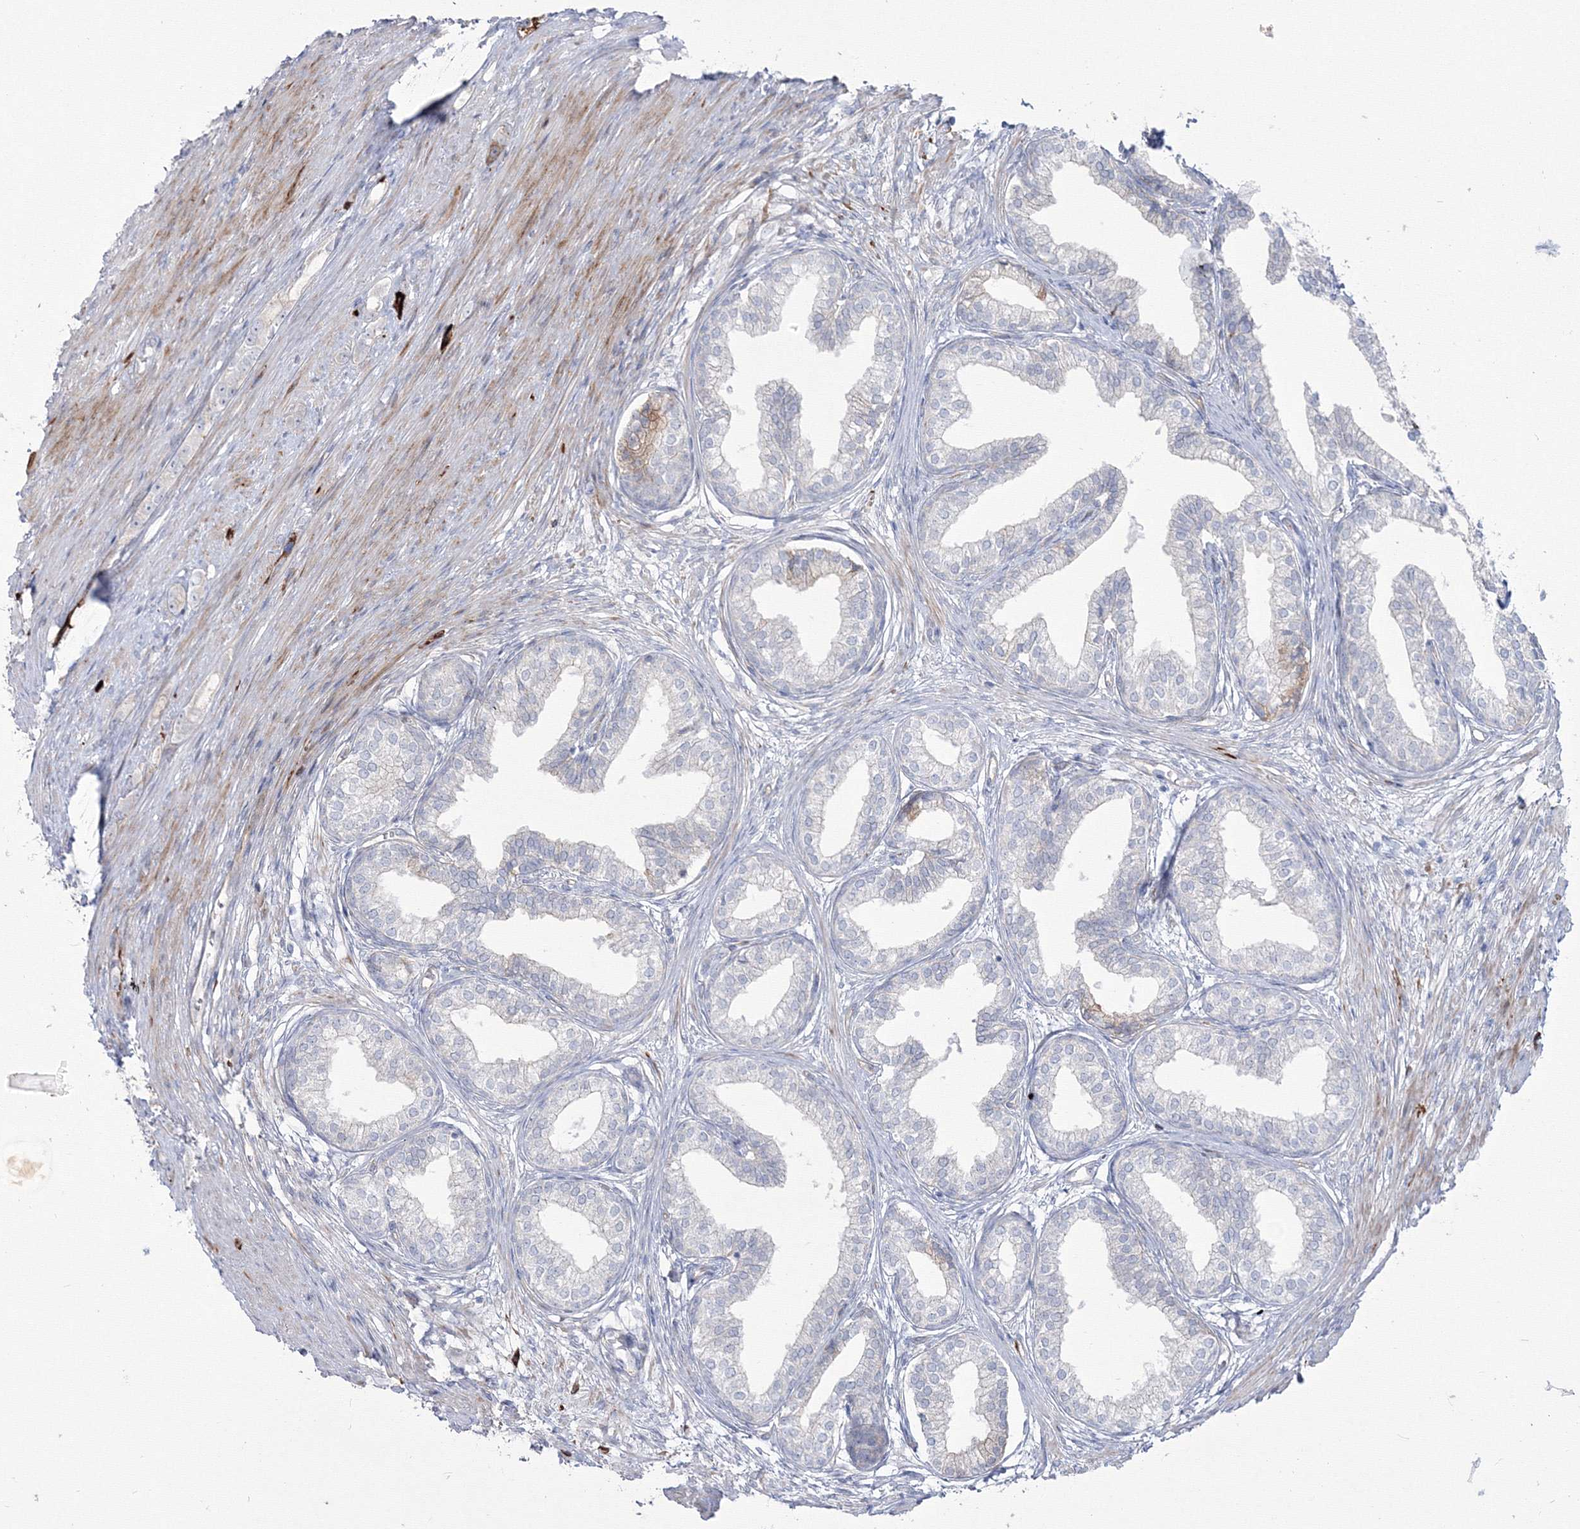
{"staining": {"intensity": "negative", "quantity": "none", "location": "none"}, "tissue": "prostate cancer", "cell_type": "Tumor cells", "image_type": "cancer", "snomed": [{"axis": "morphology", "description": "Adenocarcinoma, High grade"}, {"axis": "topography", "description": "Prostate"}], "caption": "The immunohistochemistry (IHC) micrograph has no significant staining in tumor cells of prostate cancer tissue.", "gene": "HYAL2", "patient": {"sex": "male", "age": 63}}